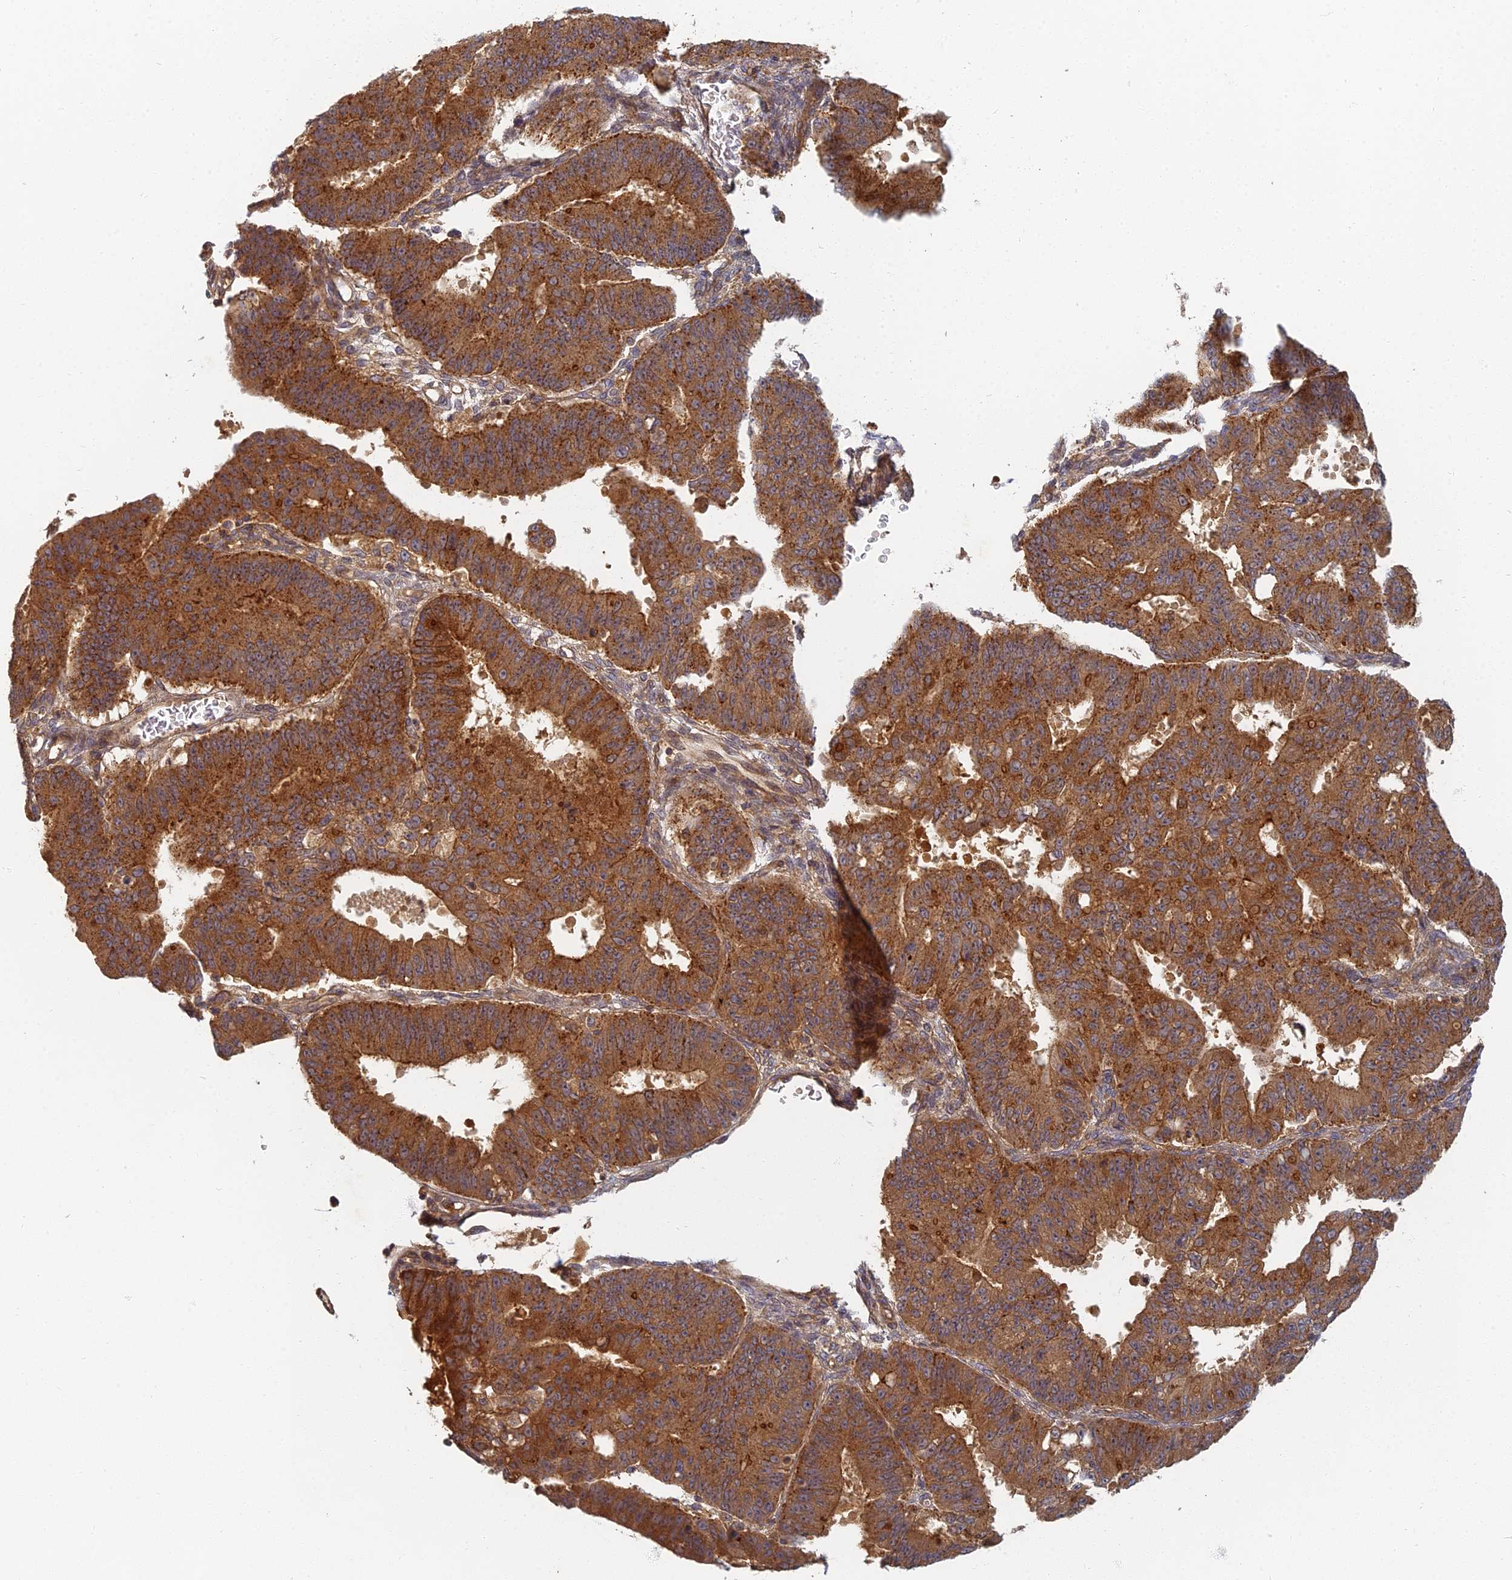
{"staining": {"intensity": "strong", "quantity": ">75%", "location": "cytoplasmic/membranous"}, "tissue": "ovarian cancer", "cell_type": "Tumor cells", "image_type": "cancer", "snomed": [{"axis": "morphology", "description": "Carcinoma, endometroid"}, {"axis": "topography", "description": "Appendix"}, {"axis": "topography", "description": "Ovary"}], "caption": "Immunohistochemical staining of endometroid carcinoma (ovarian) displays high levels of strong cytoplasmic/membranous positivity in approximately >75% of tumor cells. (IHC, brightfield microscopy, high magnification).", "gene": "INO80D", "patient": {"sex": "female", "age": 42}}